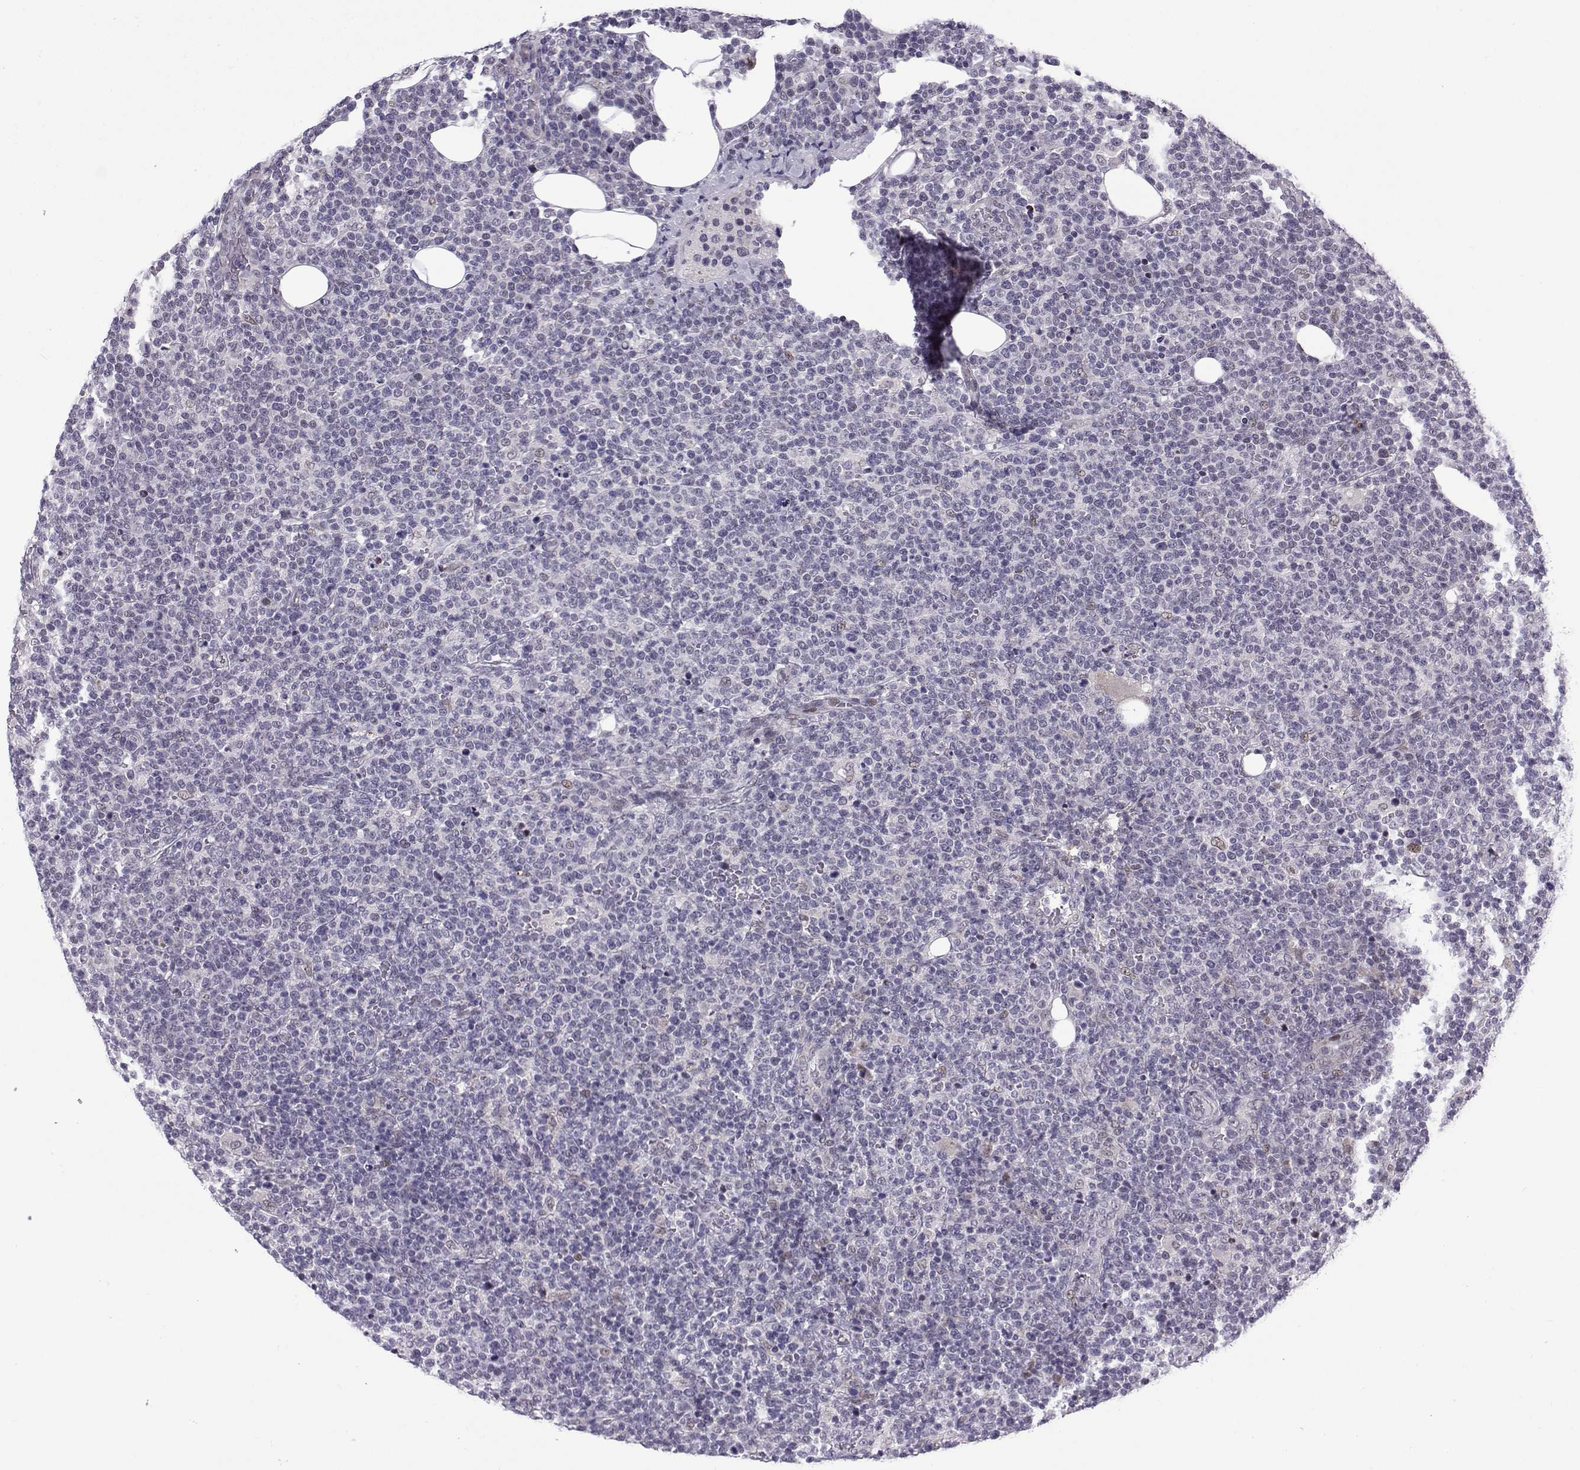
{"staining": {"intensity": "negative", "quantity": "none", "location": "none"}, "tissue": "lymphoma", "cell_type": "Tumor cells", "image_type": "cancer", "snomed": [{"axis": "morphology", "description": "Malignant lymphoma, non-Hodgkin's type, High grade"}, {"axis": "topography", "description": "Lymph node"}], "caption": "Lymphoma stained for a protein using immunohistochemistry (IHC) exhibits no expression tumor cells.", "gene": "FGF3", "patient": {"sex": "male", "age": 61}}